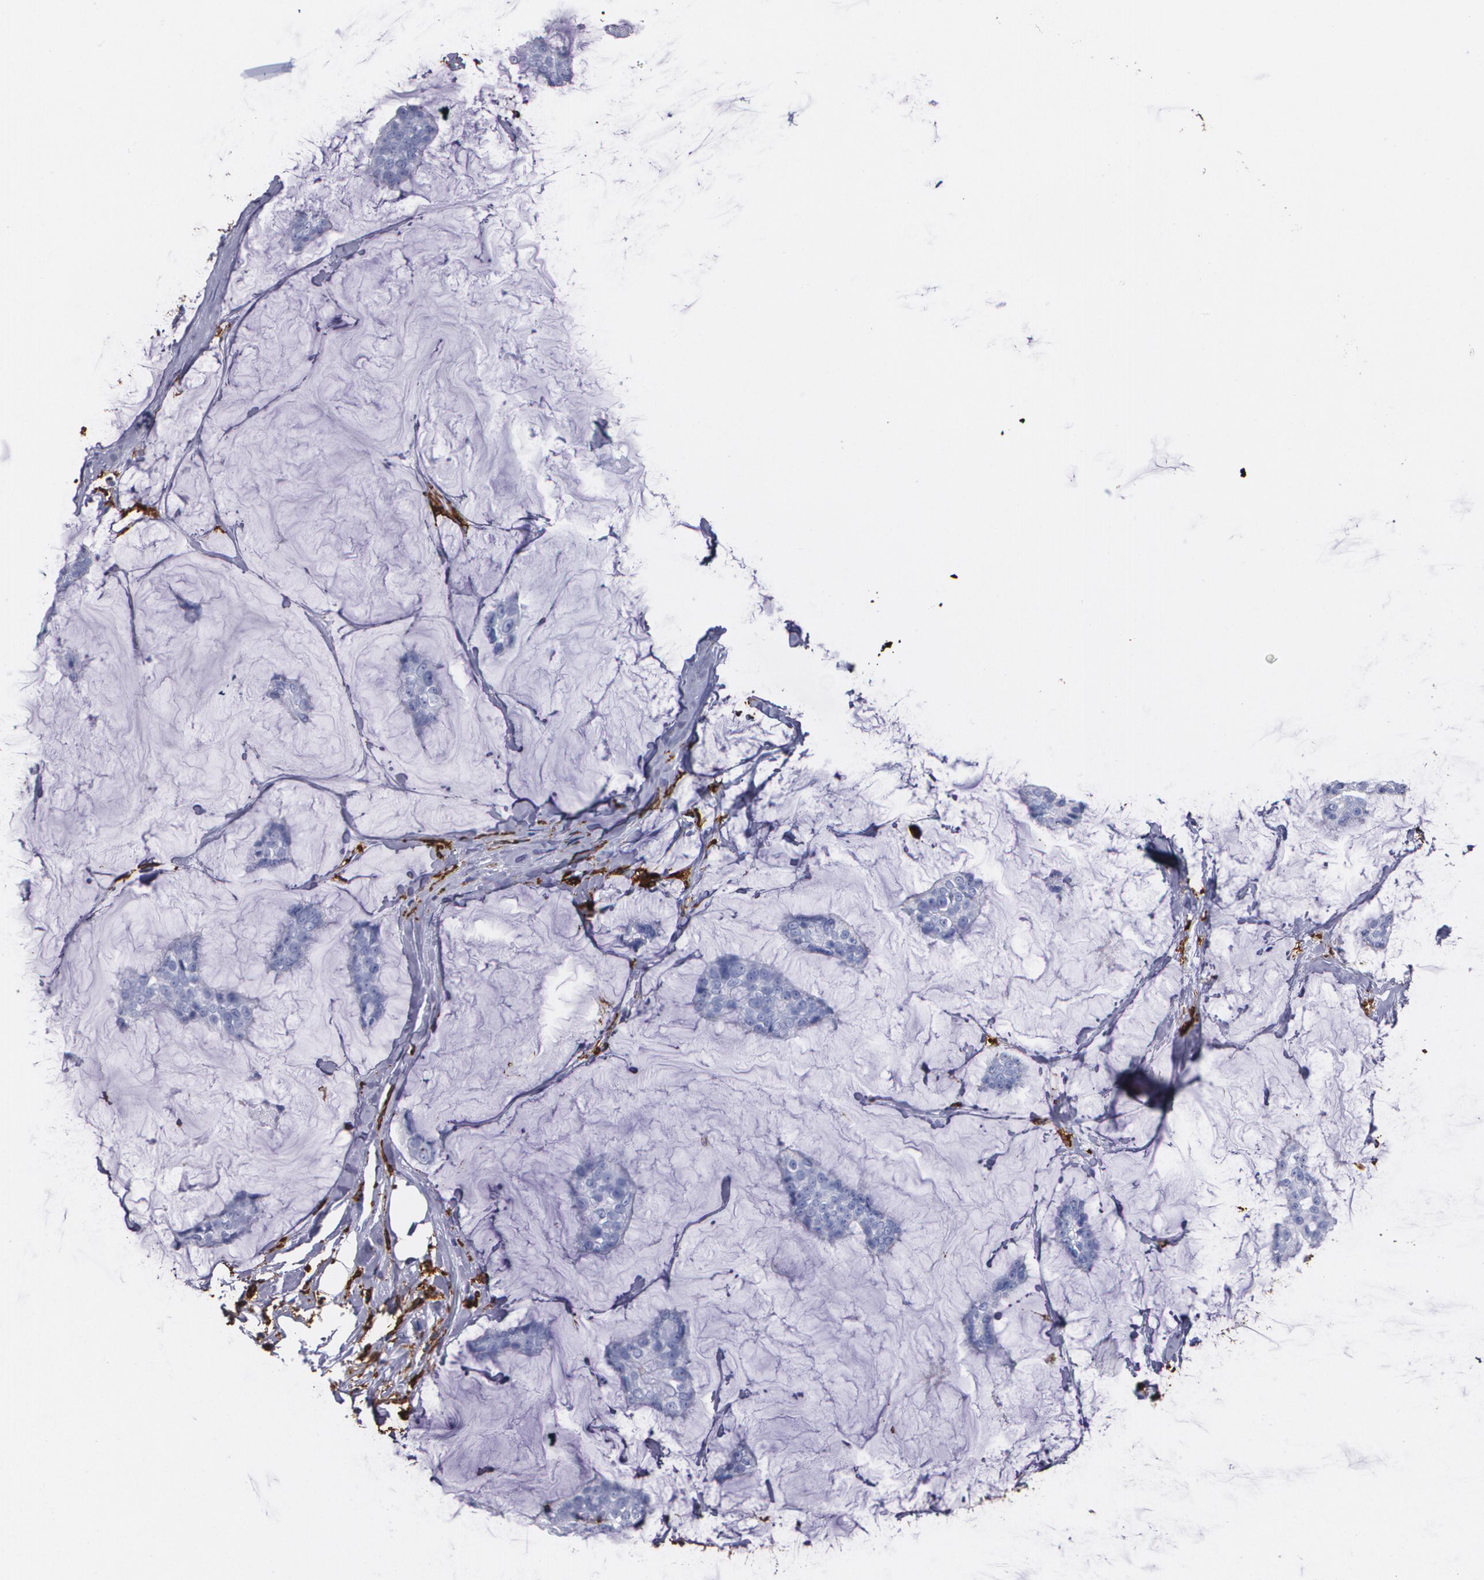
{"staining": {"intensity": "negative", "quantity": "none", "location": "none"}, "tissue": "breast cancer", "cell_type": "Tumor cells", "image_type": "cancer", "snomed": [{"axis": "morphology", "description": "Duct carcinoma"}, {"axis": "topography", "description": "Breast"}], "caption": "Protein analysis of breast cancer reveals no significant expression in tumor cells.", "gene": "HLA-DRA", "patient": {"sex": "female", "age": 93}}